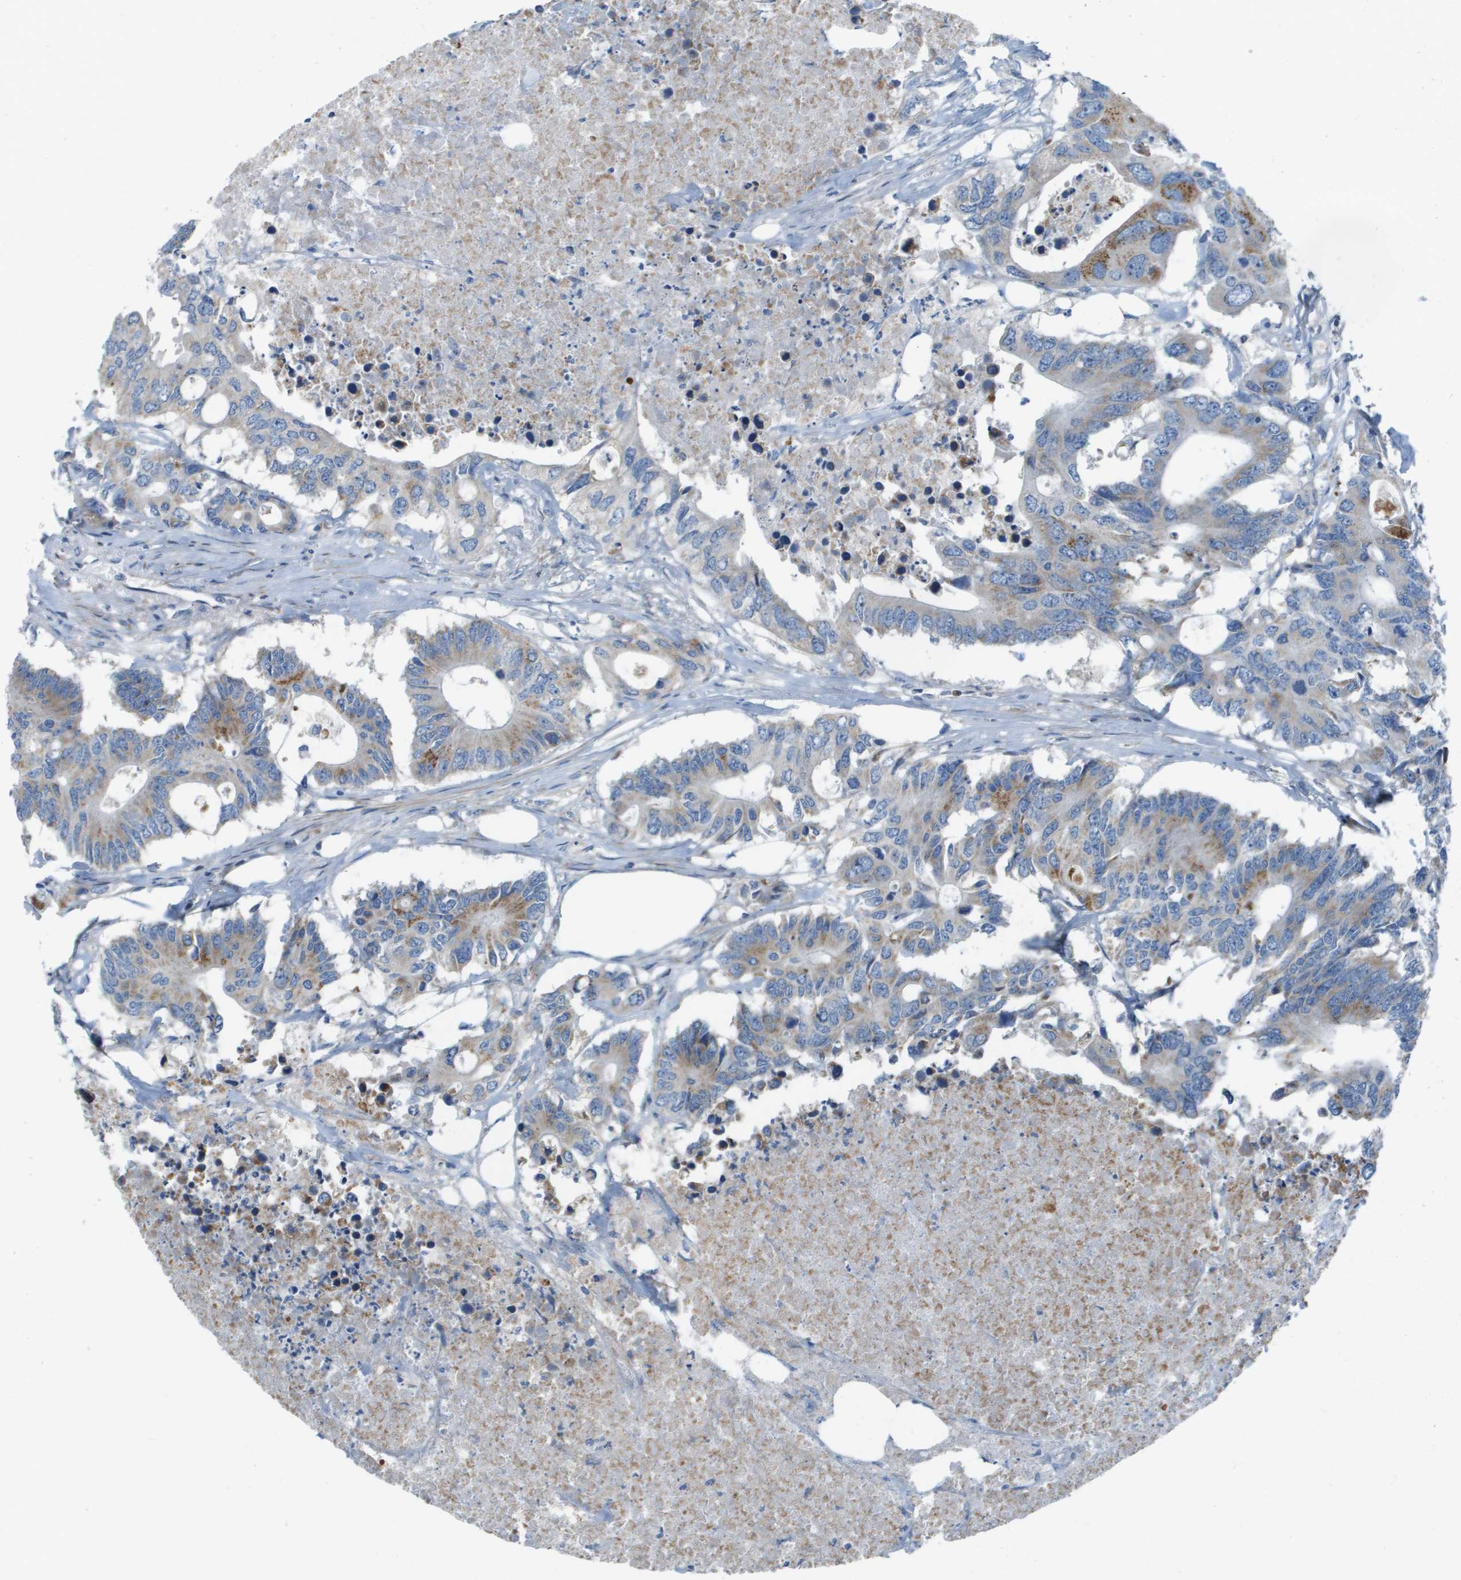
{"staining": {"intensity": "moderate", "quantity": "25%-75%", "location": "cytoplasmic/membranous"}, "tissue": "colorectal cancer", "cell_type": "Tumor cells", "image_type": "cancer", "snomed": [{"axis": "morphology", "description": "Adenocarcinoma, NOS"}, {"axis": "topography", "description": "Colon"}], "caption": "An immunohistochemistry (IHC) photomicrograph of tumor tissue is shown. Protein staining in brown labels moderate cytoplasmic/membranous positivity in colorectal cancer (adenocarcinoma) within tumor cells.", "gene": "GALNT6", "patient": {"sex": "male", "age": 71}}